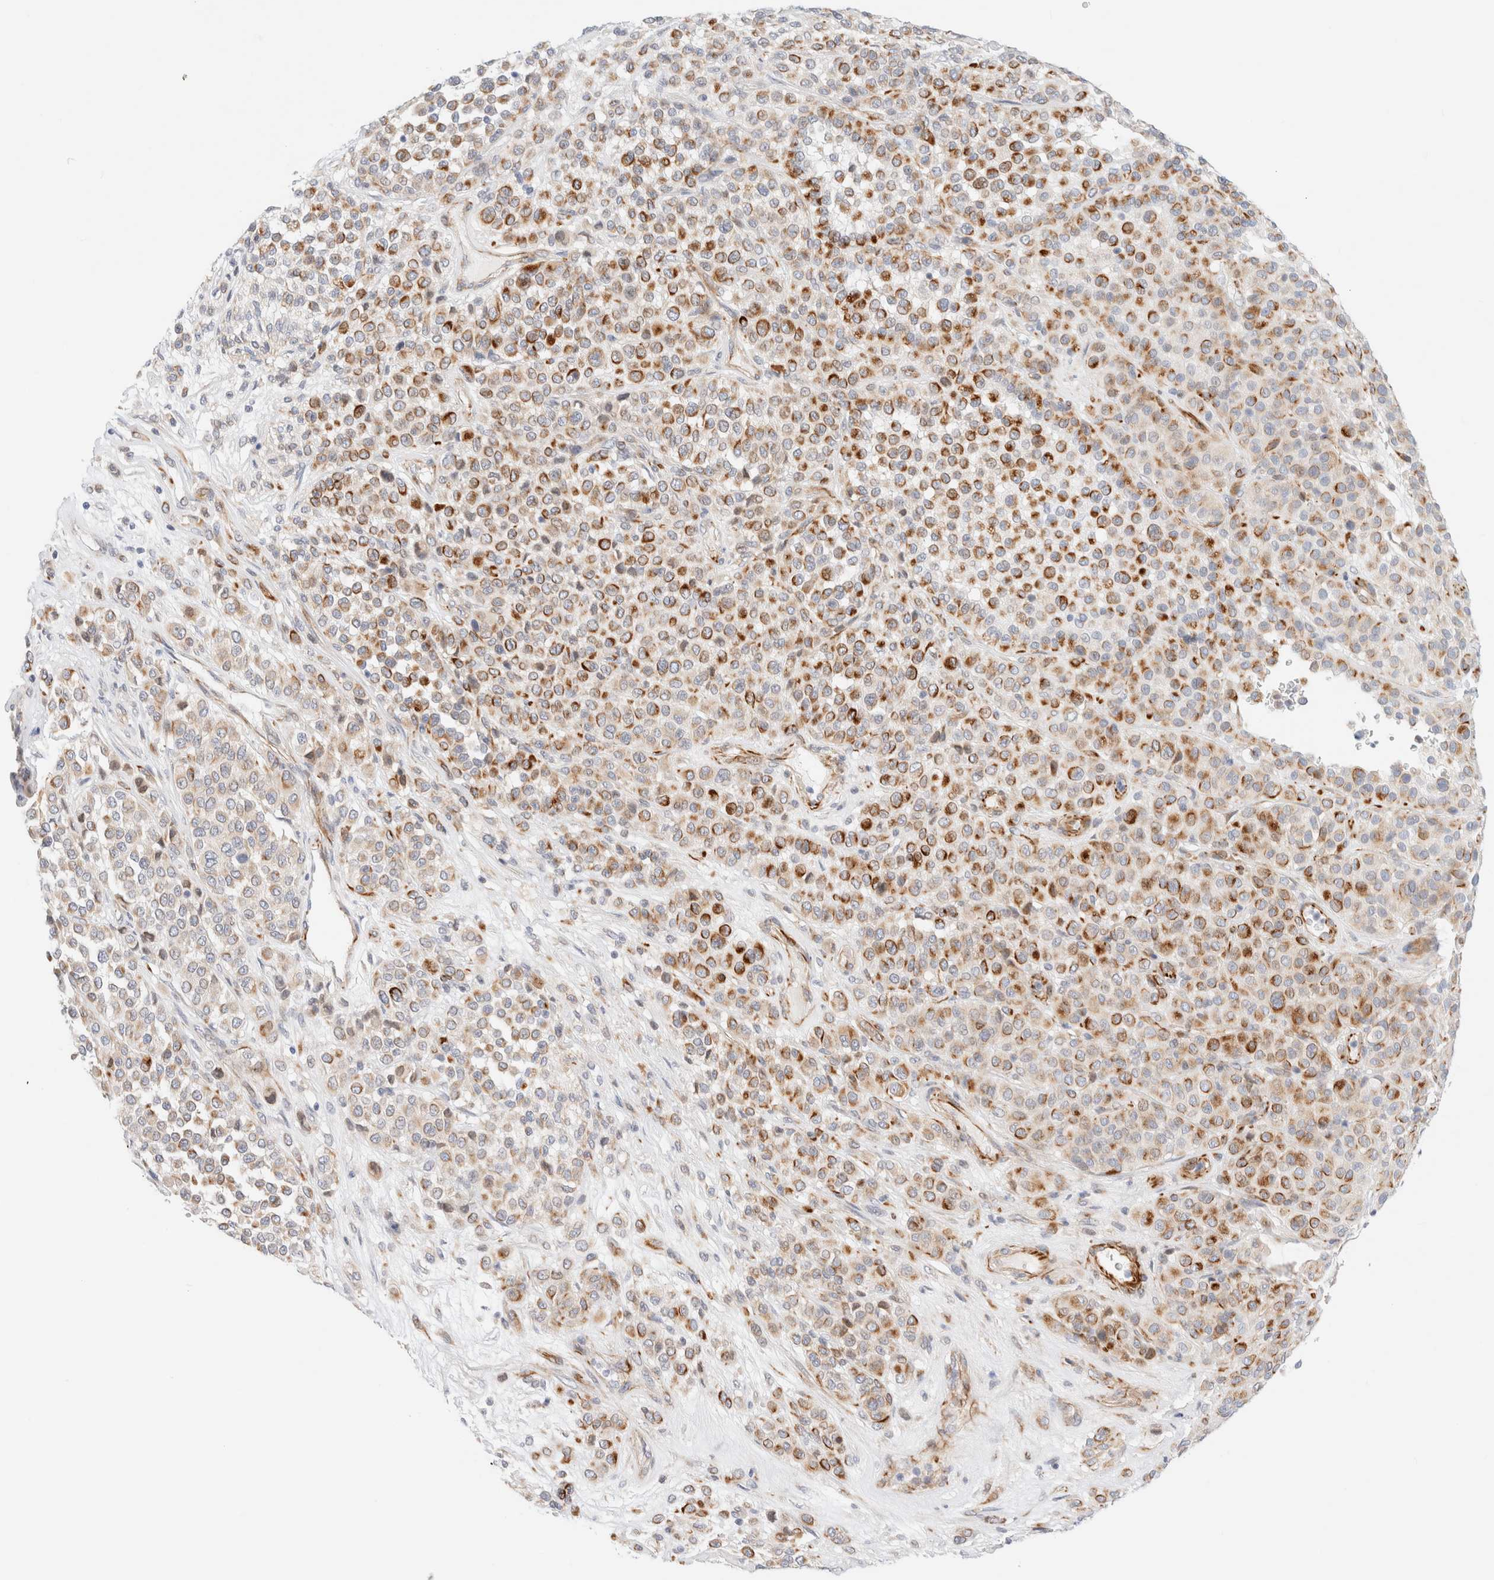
{"staining": {"intensity": "moderate", "quantity": "25%-75%", "location": "cytoplasmic/membranous"}, "tissue": "melanoma", "cell_type": "Tumor cells", "image_type": "cancer", "snomed": [{"axis": "morphology", "description": "Malignant melanoma, Metastatic site"}, {"axis": "topography", "description": "Pancreas"}], "caption": "A medium amount of moderate cytoplasmic/membranous staining is present in approximately 25%-75% of tumor cells in melanoma tissue.", "gene": "SLC25A48", "patient": {"sex": "female", "age": 30}}